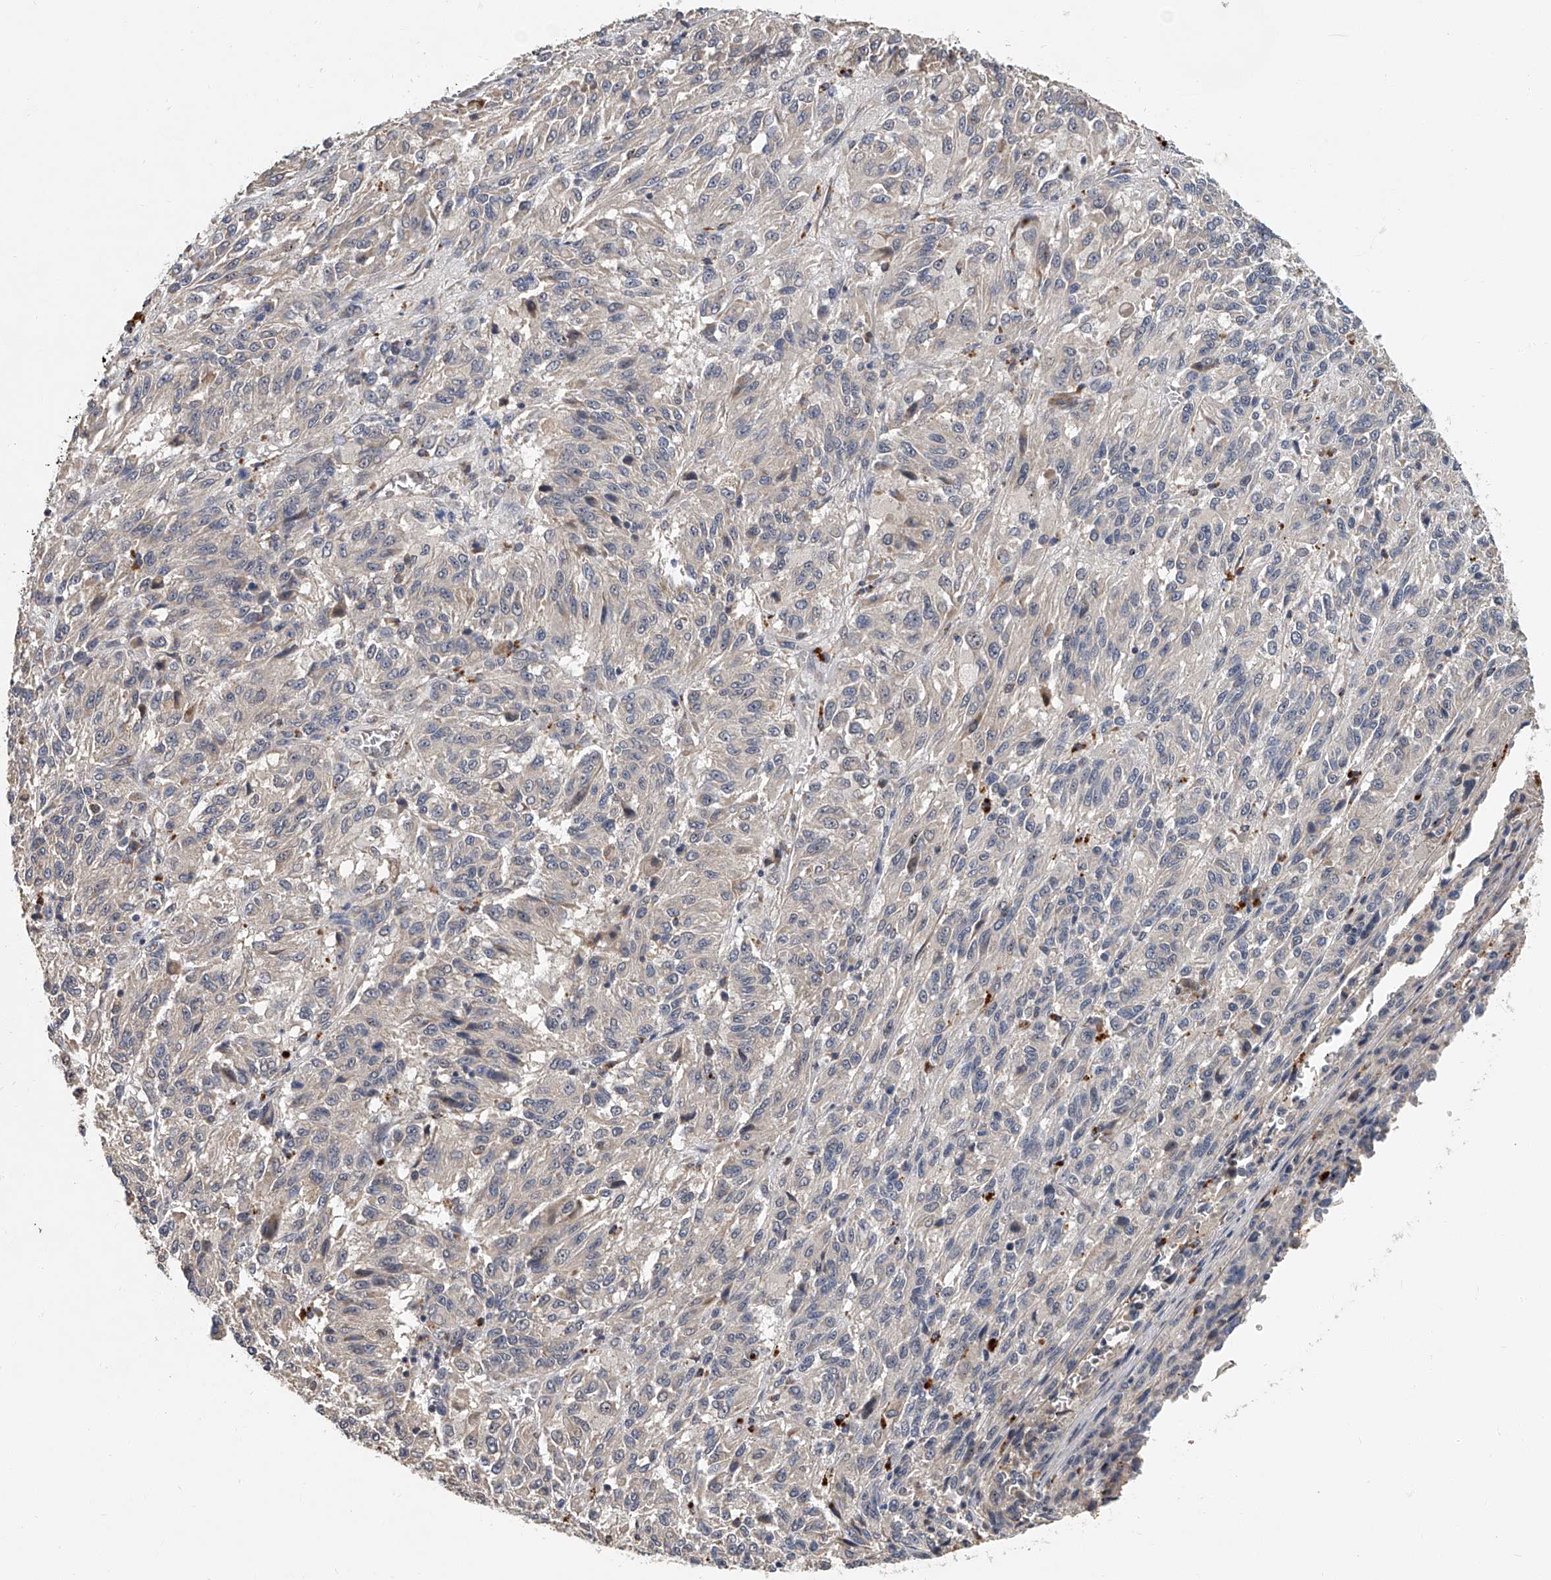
{"staining": {"intensity": "negative", "quantity": "none", "location": "none"}, "tissue": "melanoma", "cell_type": "Tumor cells", "image_type": "cancer", "snomed": [{"axis": "morphology", "description": "Malignant melanoma, Metastatic site"}, {"axis": "topography", "description": "Lung"}], "caption": "The immunohistochemistry (IHC) micrograph has no significant staining in tumor cells of malignant melanoma (metastatic site) tissue. (DAB (3,3'-diaminobenzidine) immunohistochemistry (IHC) with hematoxylin counter stain).", "gene": "JAG2", "patient": {"sex": "male", "age": 64}}